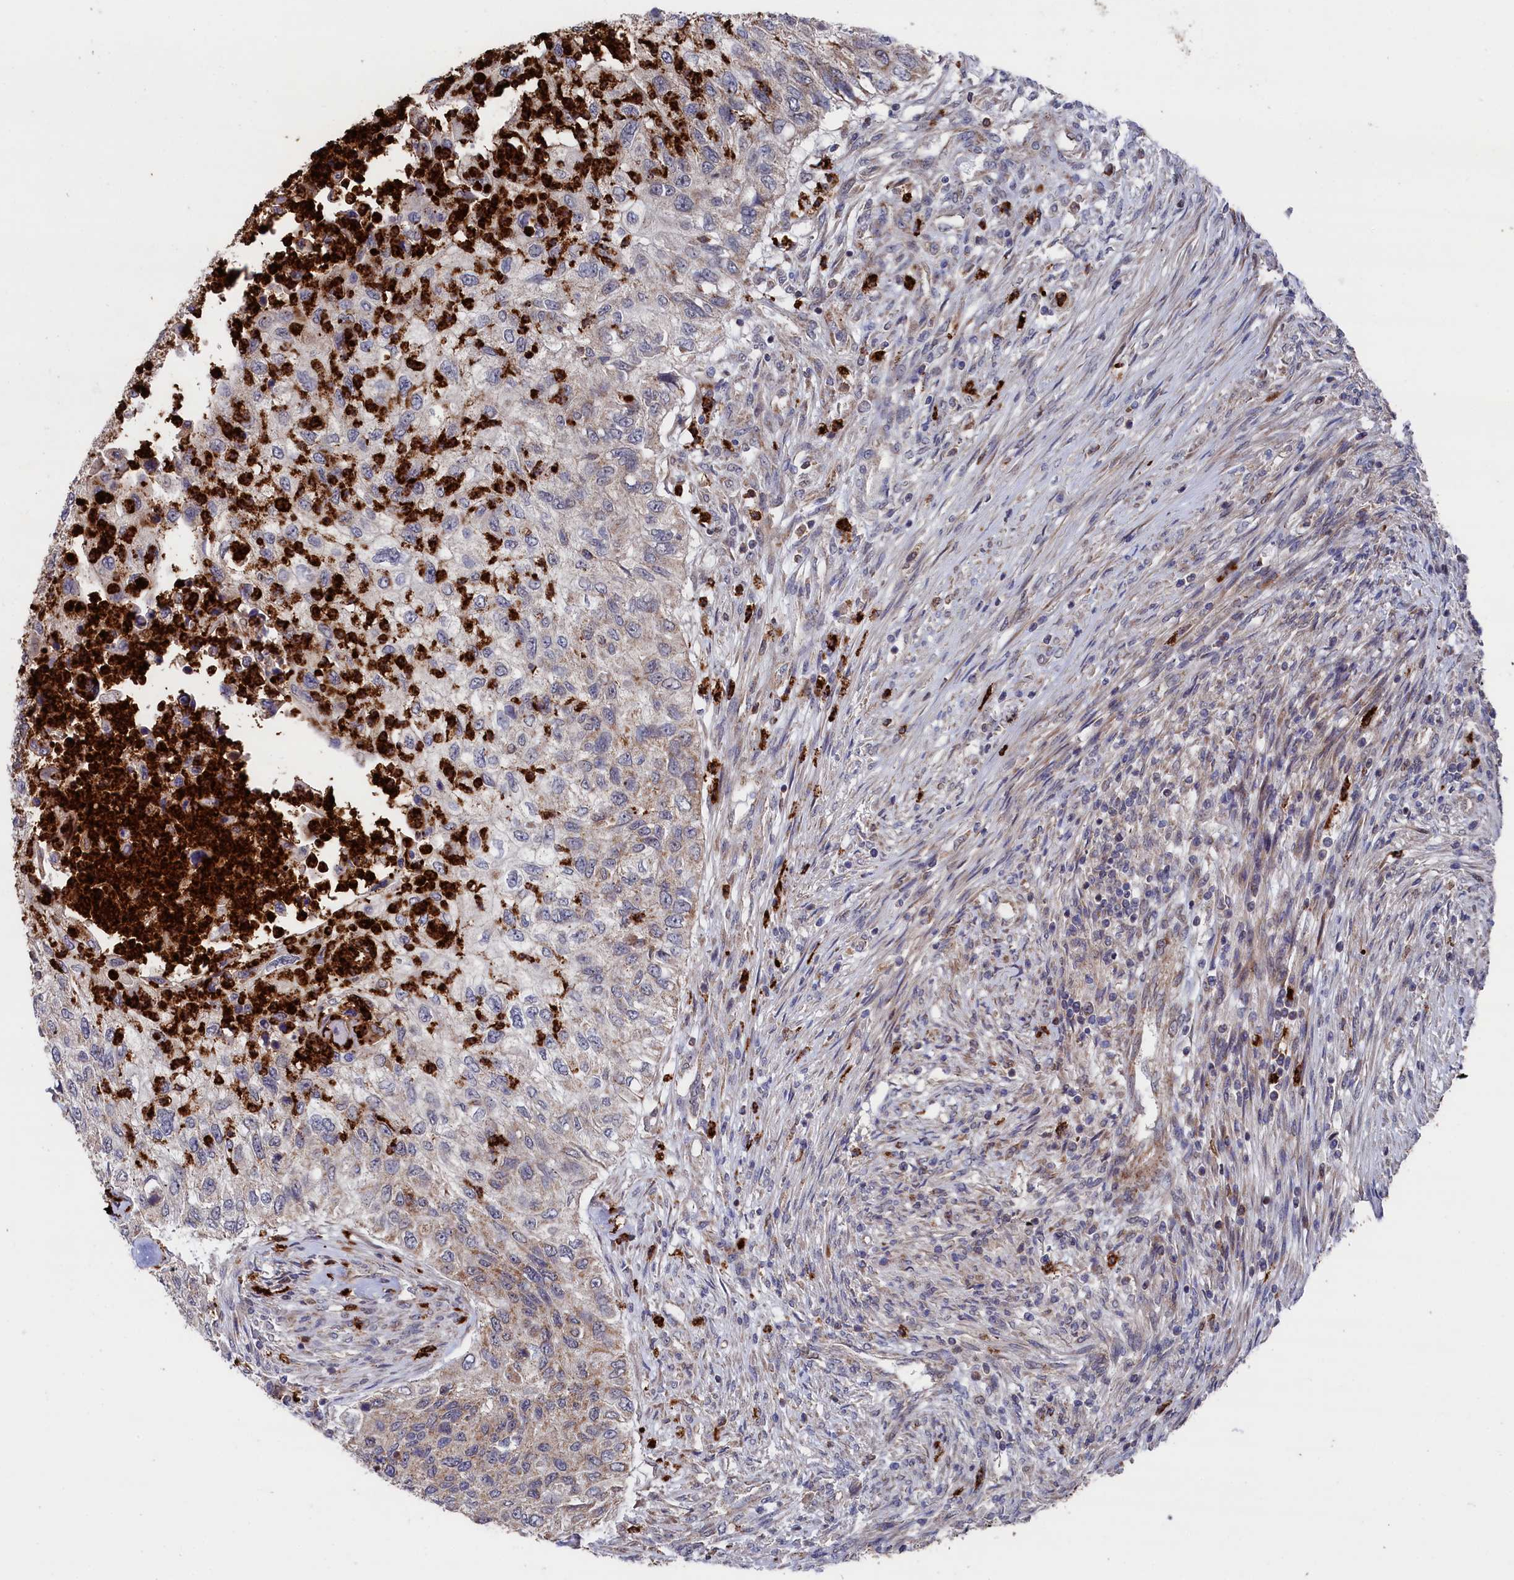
{"staining": {"intensity": "weak", "quantity": "25%-75%", "location": "cytoplasmic/membranous"}, "tissue": "urothelial cancer", "cell_type": "Tumor cells", "image_type": "cancer", "snomed": [{"axis": "morphology", "description": "Urothelial carcinoma, High grade"}, {"axis": "topography", "description": "Urinary bladder"}], "caption": "DAB immunohistochemical staining of high-grade urothelial carcinoma shows weak cytoplasmic/membranous protein positivity in about 25%-75% of tumor cells.", "gene": "CHCHD1", "patient": {"sex": "female", "age": 60}}